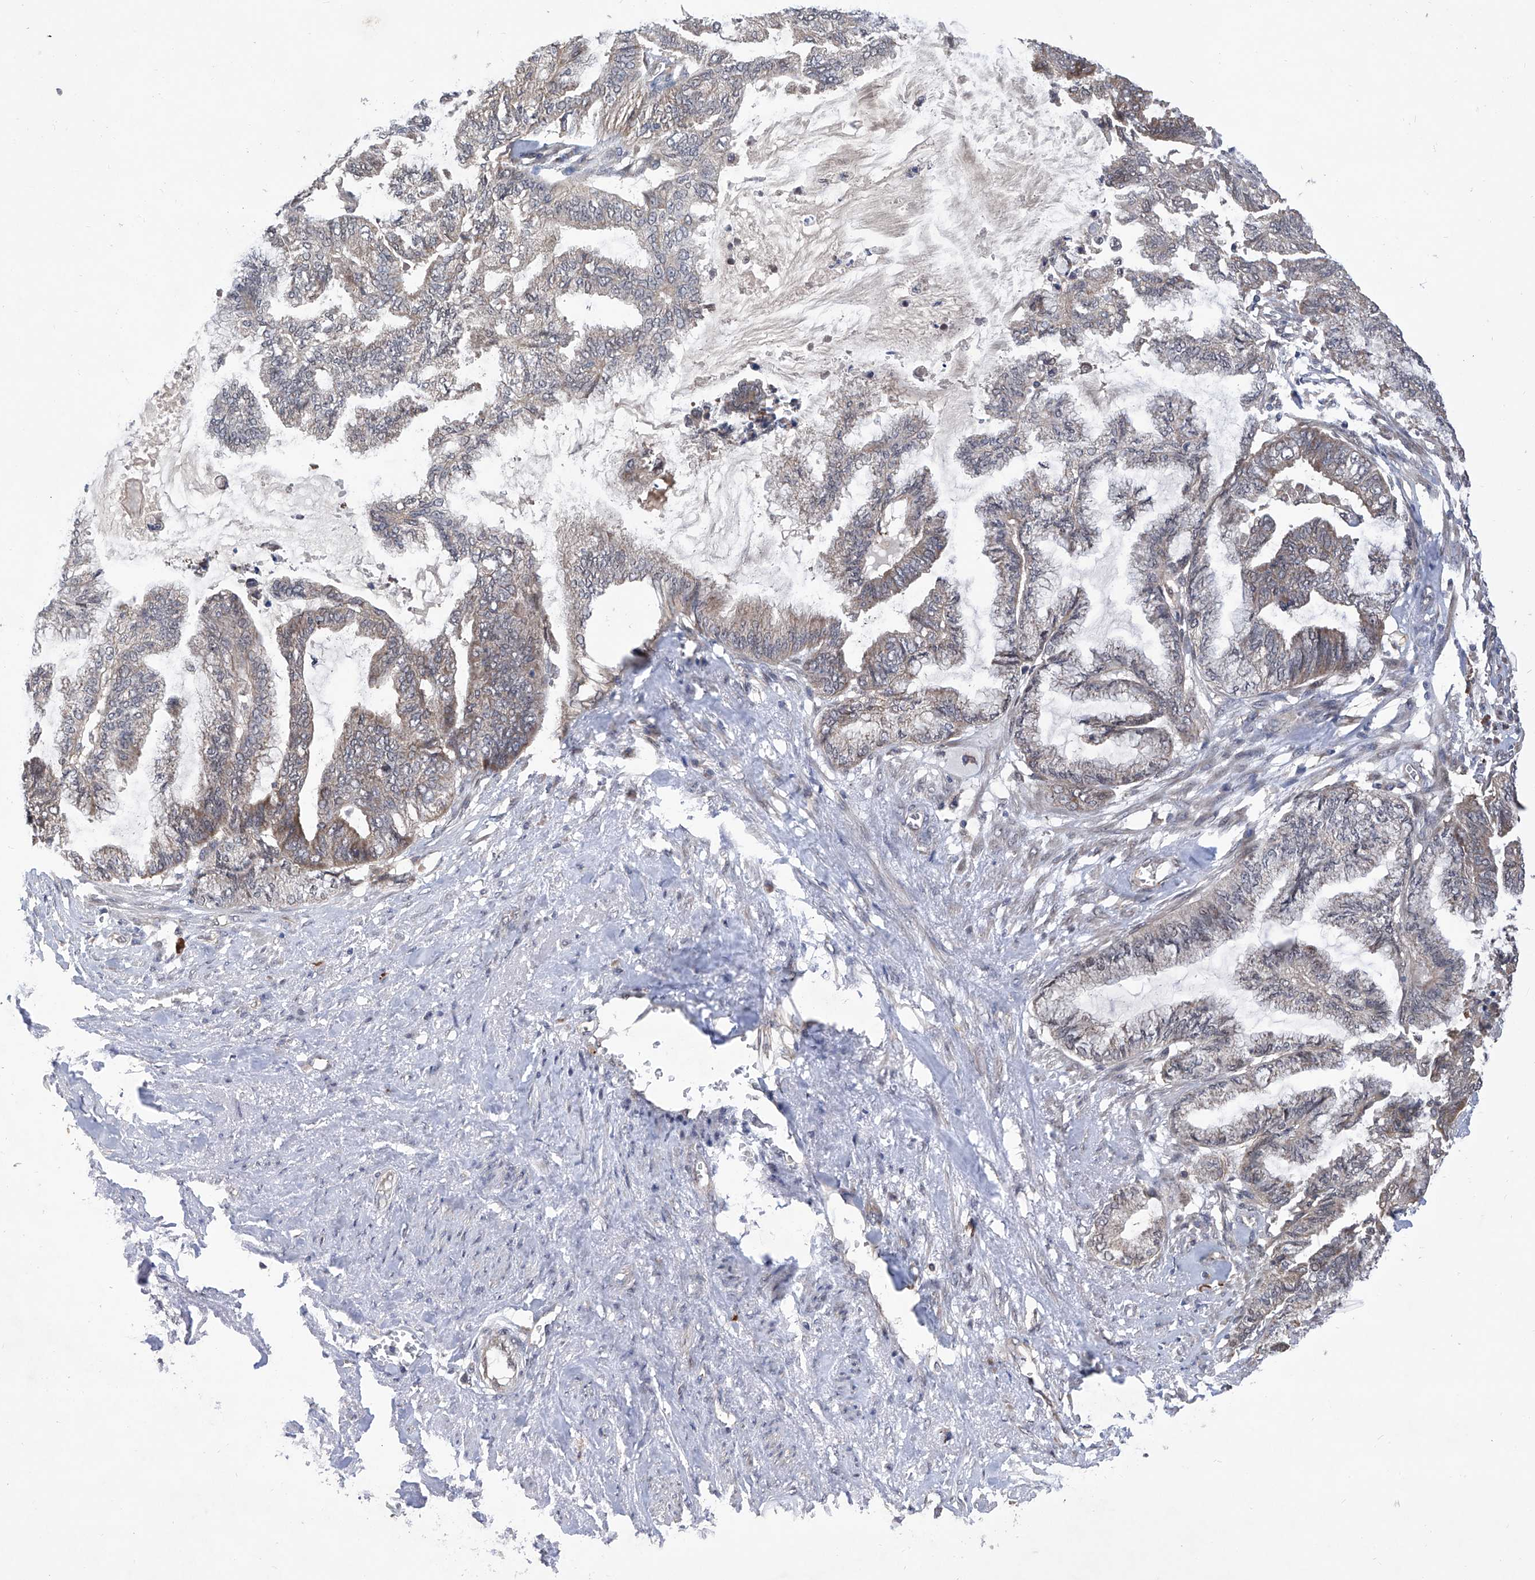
{"staining": {"intensity": "negative", "quantity": "none", "location": "none"}, "tissue": "endometrial cancer", "cell_type": "Tumor cells", "image_type": "cancer", "snomed": [{"axis": "morphology", "description": "Adenocarcinoma, NOS"}, {"axis": "topography", "description": "Endometrium"}], "caption": "This is an immunohistochemistry (IHC) image of human endometrial cancer (adenocarcinoma). There is no expression in tumor cells.", "gene": "USP45", "patient": {"sex": "female", "age": 86}}